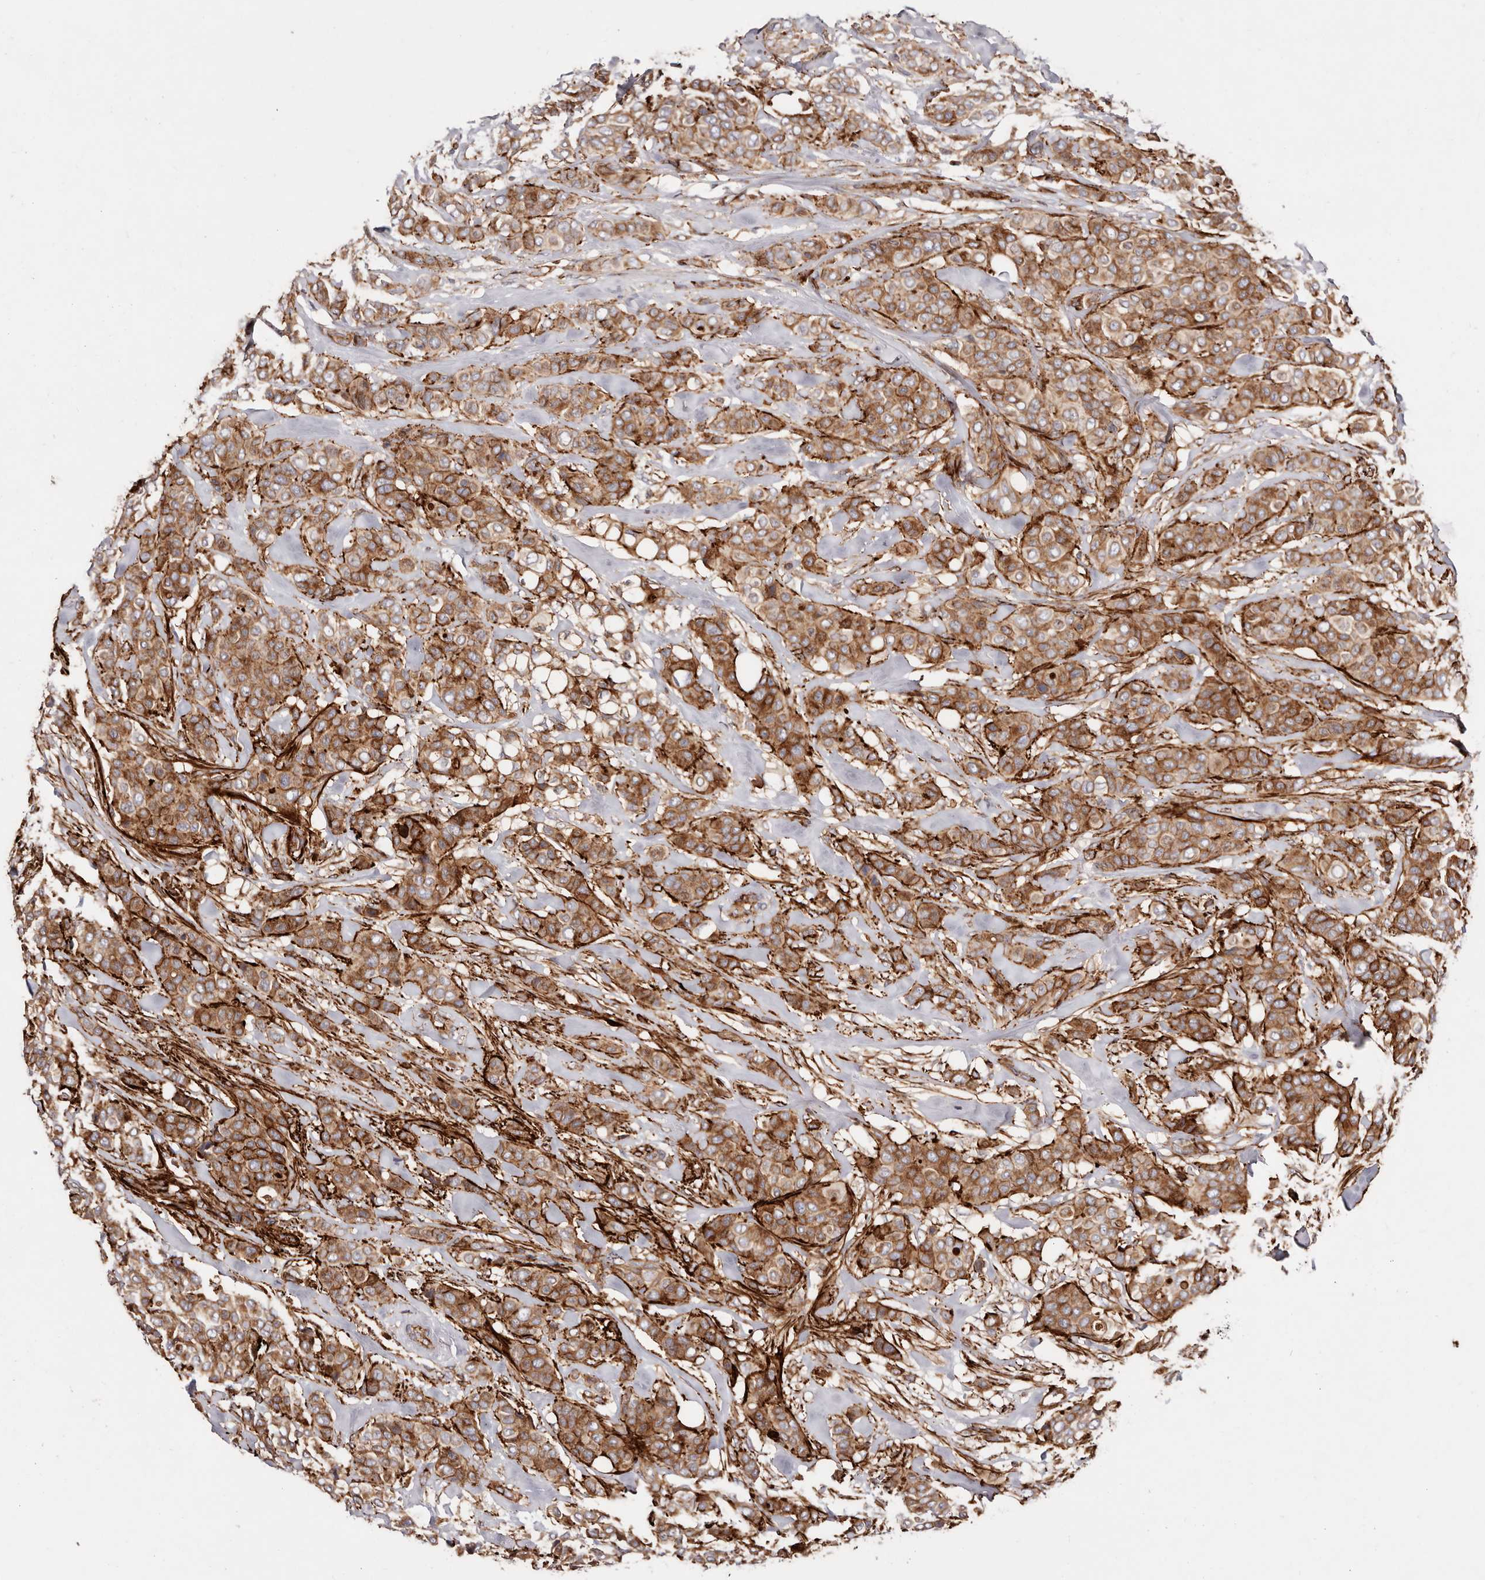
{"staining": {"intensity": "strong", "quantity": ">75%", "location": "cytoplasmic/membranous"}, "tissue": "breast cancer", "cell_type": "Tumor cells", "image_type": "cancer", "snomed": [{"axis": "morphology", "description": "Lobular carcinoma"}, {"axis": "topography", "description": "Breast"}], "caption": "Brown immunohistochemical staining in breast lobular carcinoma exhibits strong cytoplasmic/membranous staining in approximately >75% of tumor cells.", "gene": "PTPN22", "patient": {"sex": "female", "age": 51}}